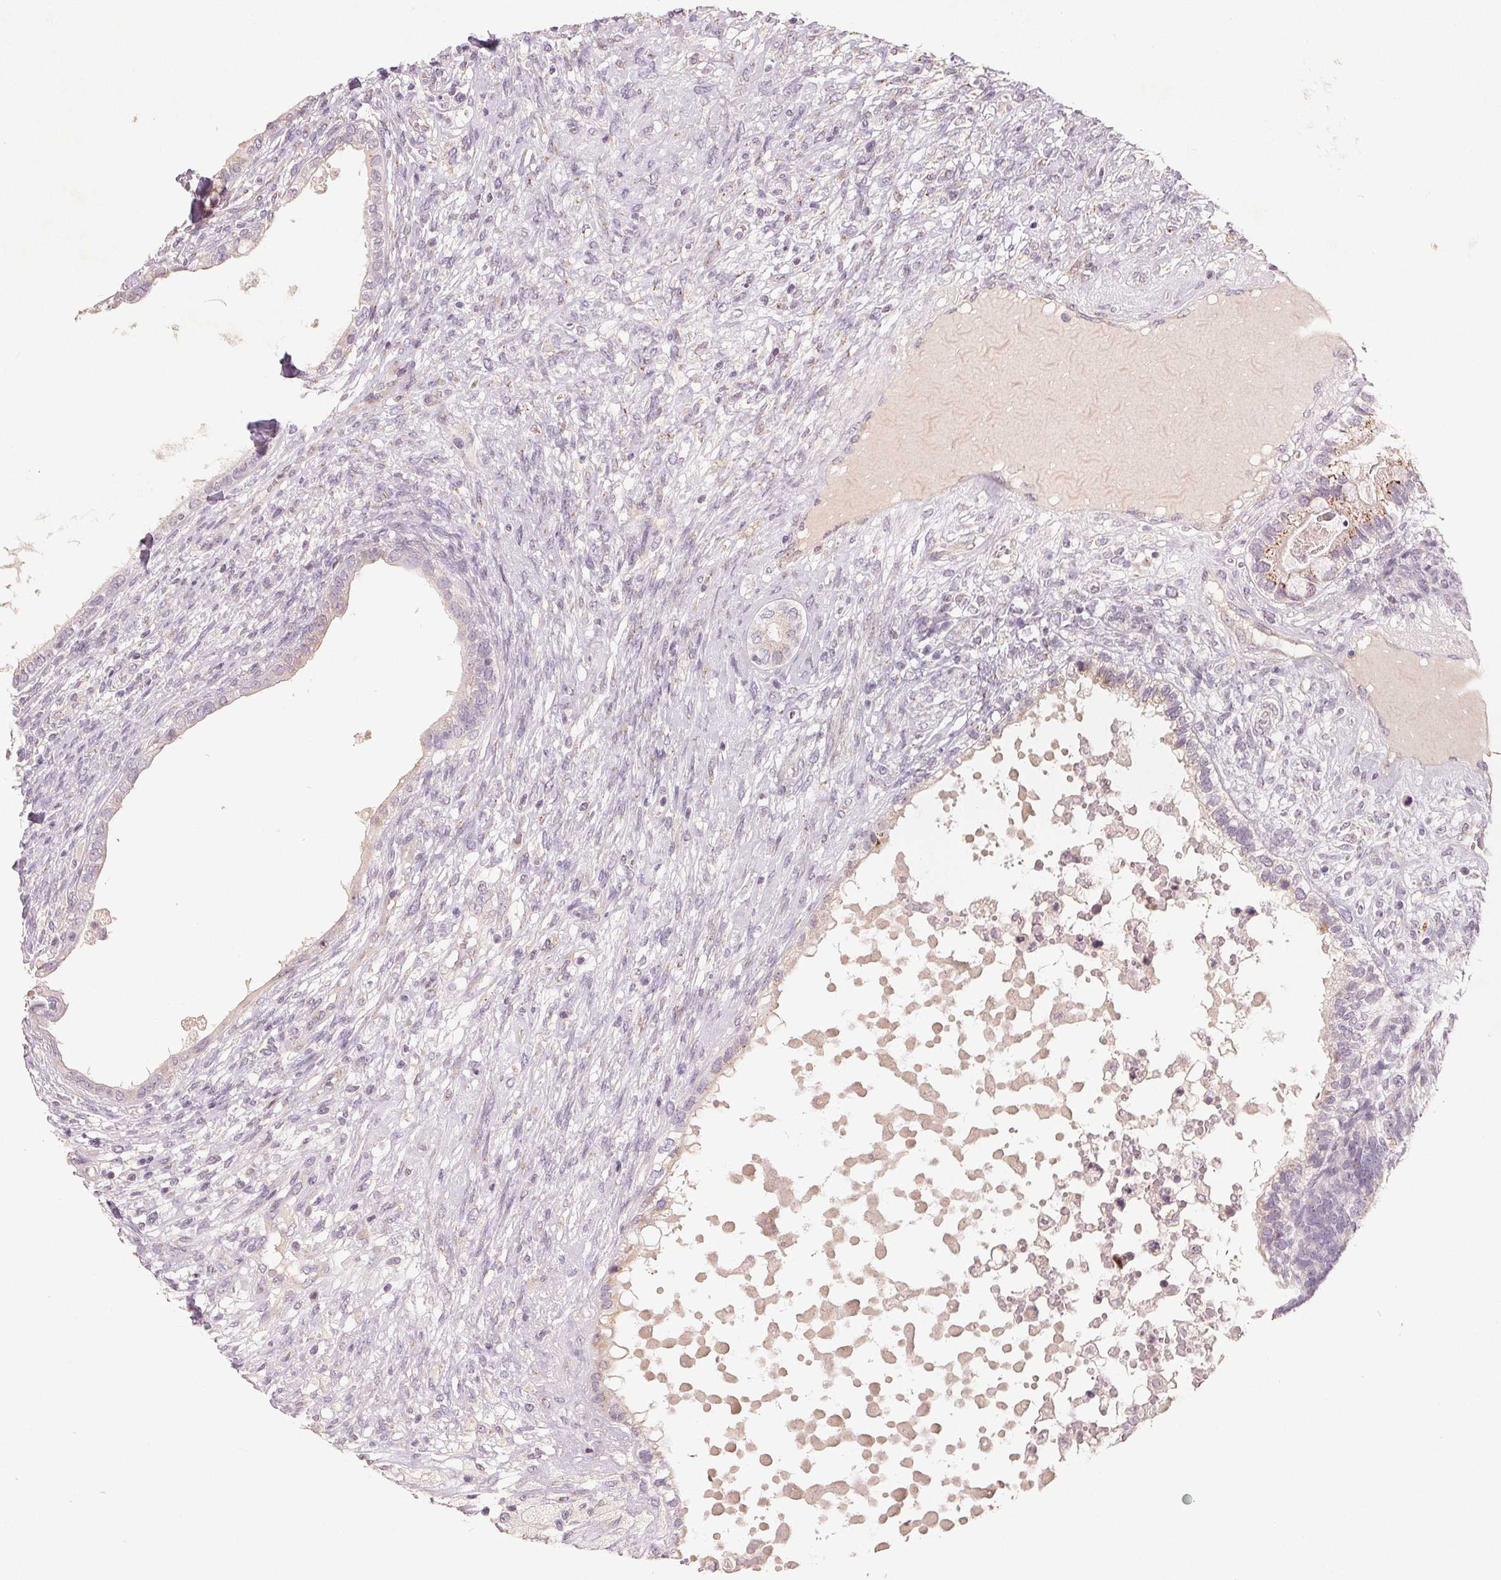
{"staining": {"intensity": "moderate", "quantity": "<25%", "location": "cytoplasmic/membranous"}, "tissue": "testis cancer", "cell_type": "Tumor cells", "image_type": "cancer", "snomed": [{"axis": "morphology", "description": "Seminoma, NOS"}, {"axis": "morphology", "description": "Carcinoma, Embryonal, NOS"}, {"axis": "topography", "description": "Testis"}], "caption": "Protein staining by IHC shows moderate cytoplasmic/membranous expression in approximately <25% of tumor cells in testis cancer (embryonal carcinoma). (Stains: DAB (3,3'-diaminobenzidine) in brown, nuclei in blue, Microscopy: brightfield microscopy at high magnification).", "gene": "TMSB15B", "patient": {"sex": "male", "age": 41}}